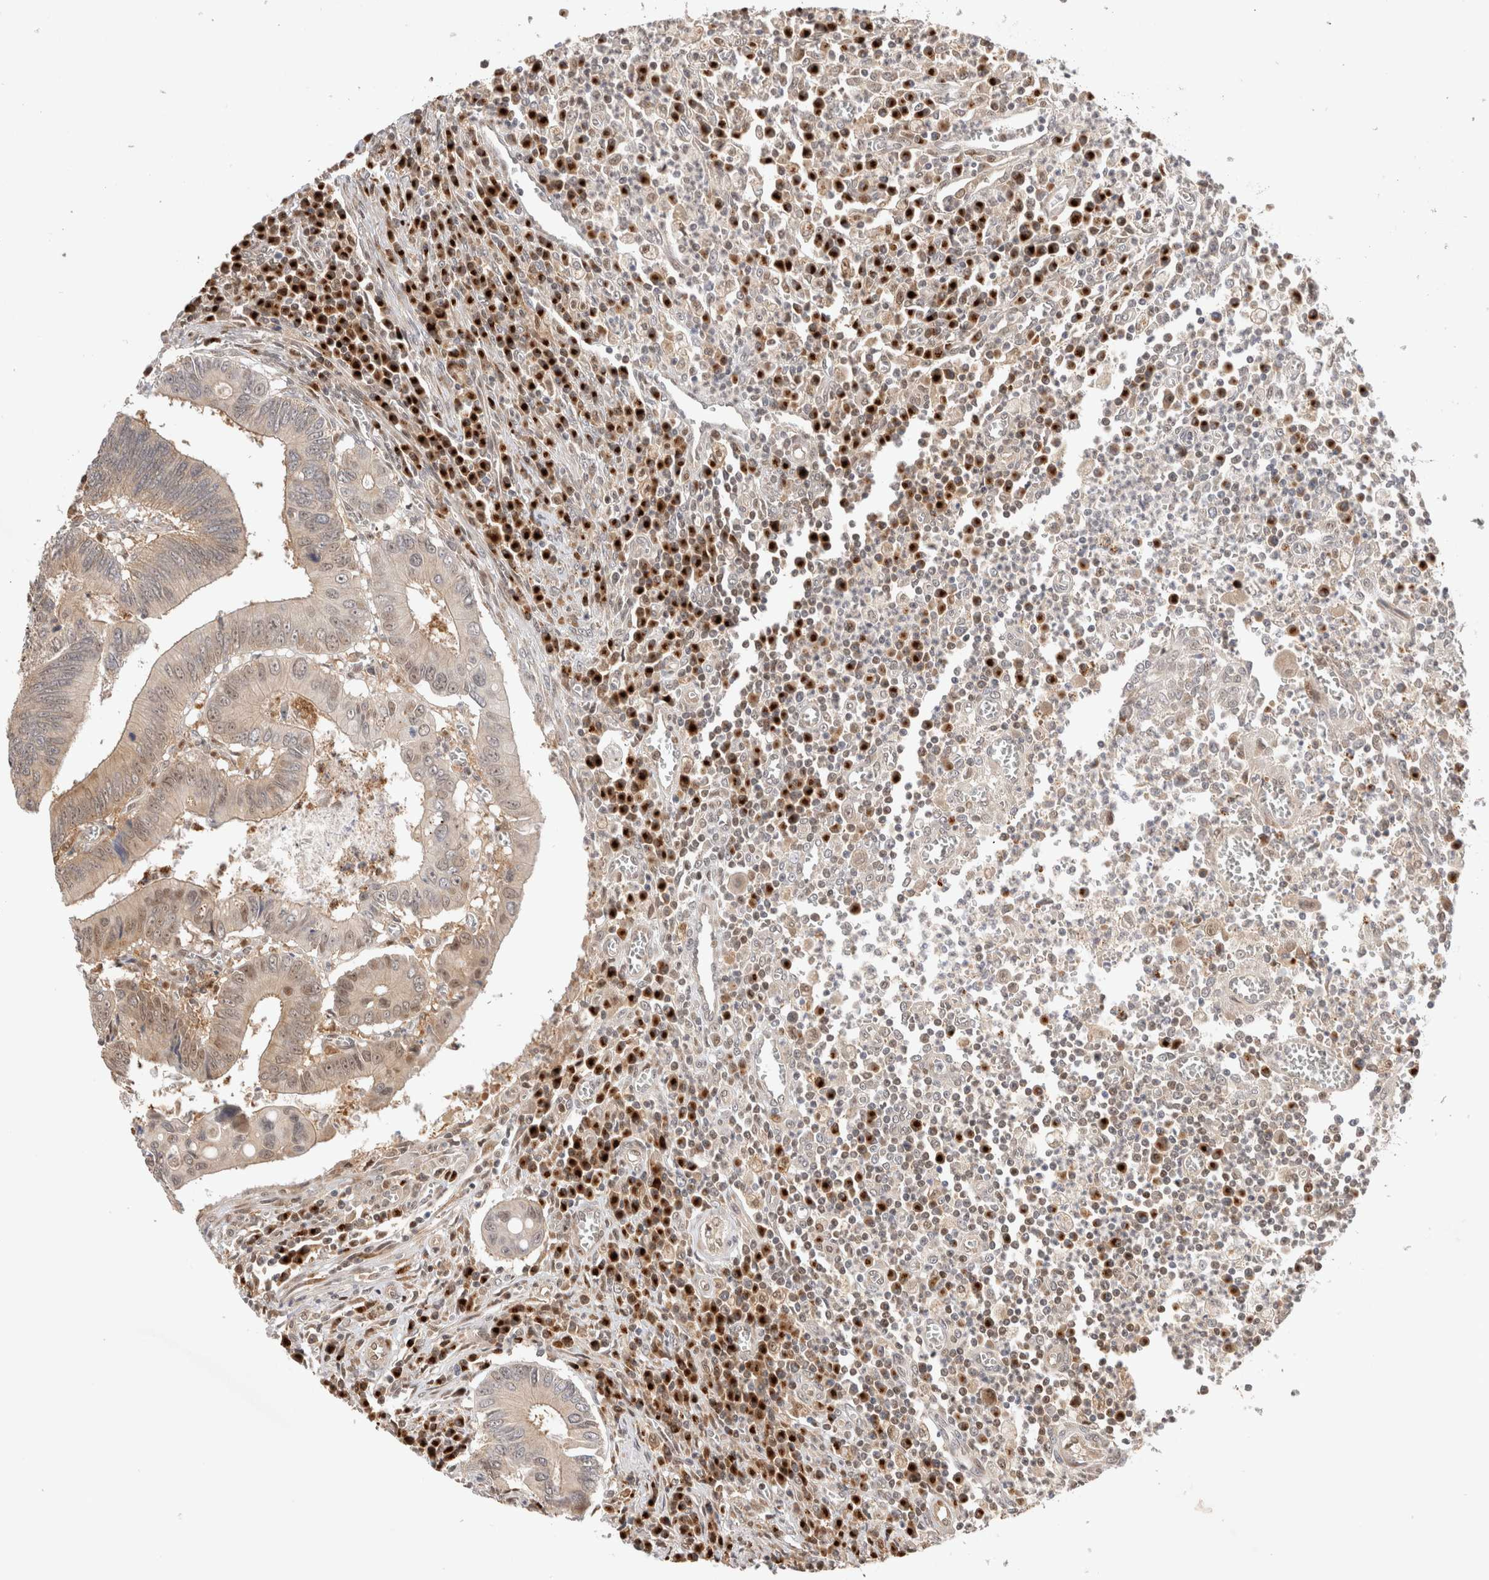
{"staining": {"intensity": "weak", "quantity": "25%-75%", "location": "cytoplasmic/membranous,nuclear"}, "tissue": "colorectal cancer", "cell_type": "Tumor cells", "image_type": "cancer", "snomed": [{"axis": "morphology", "description": "Inflammation, NOS"}, {"axis": "morphology", "description": "Adenocarcinoma, NOS"}, {"axis": "topography", "description": "Colon"}], "caption": "This is an image of immunohistochemistry staining of colorectal cancer (adenocarcinoma), which shows weak staining in the cytoplasmic/membranous and nuclear of tumor cells.", "gene": "OTUD6B", "patient": {"sex": "male", "age": 72}}